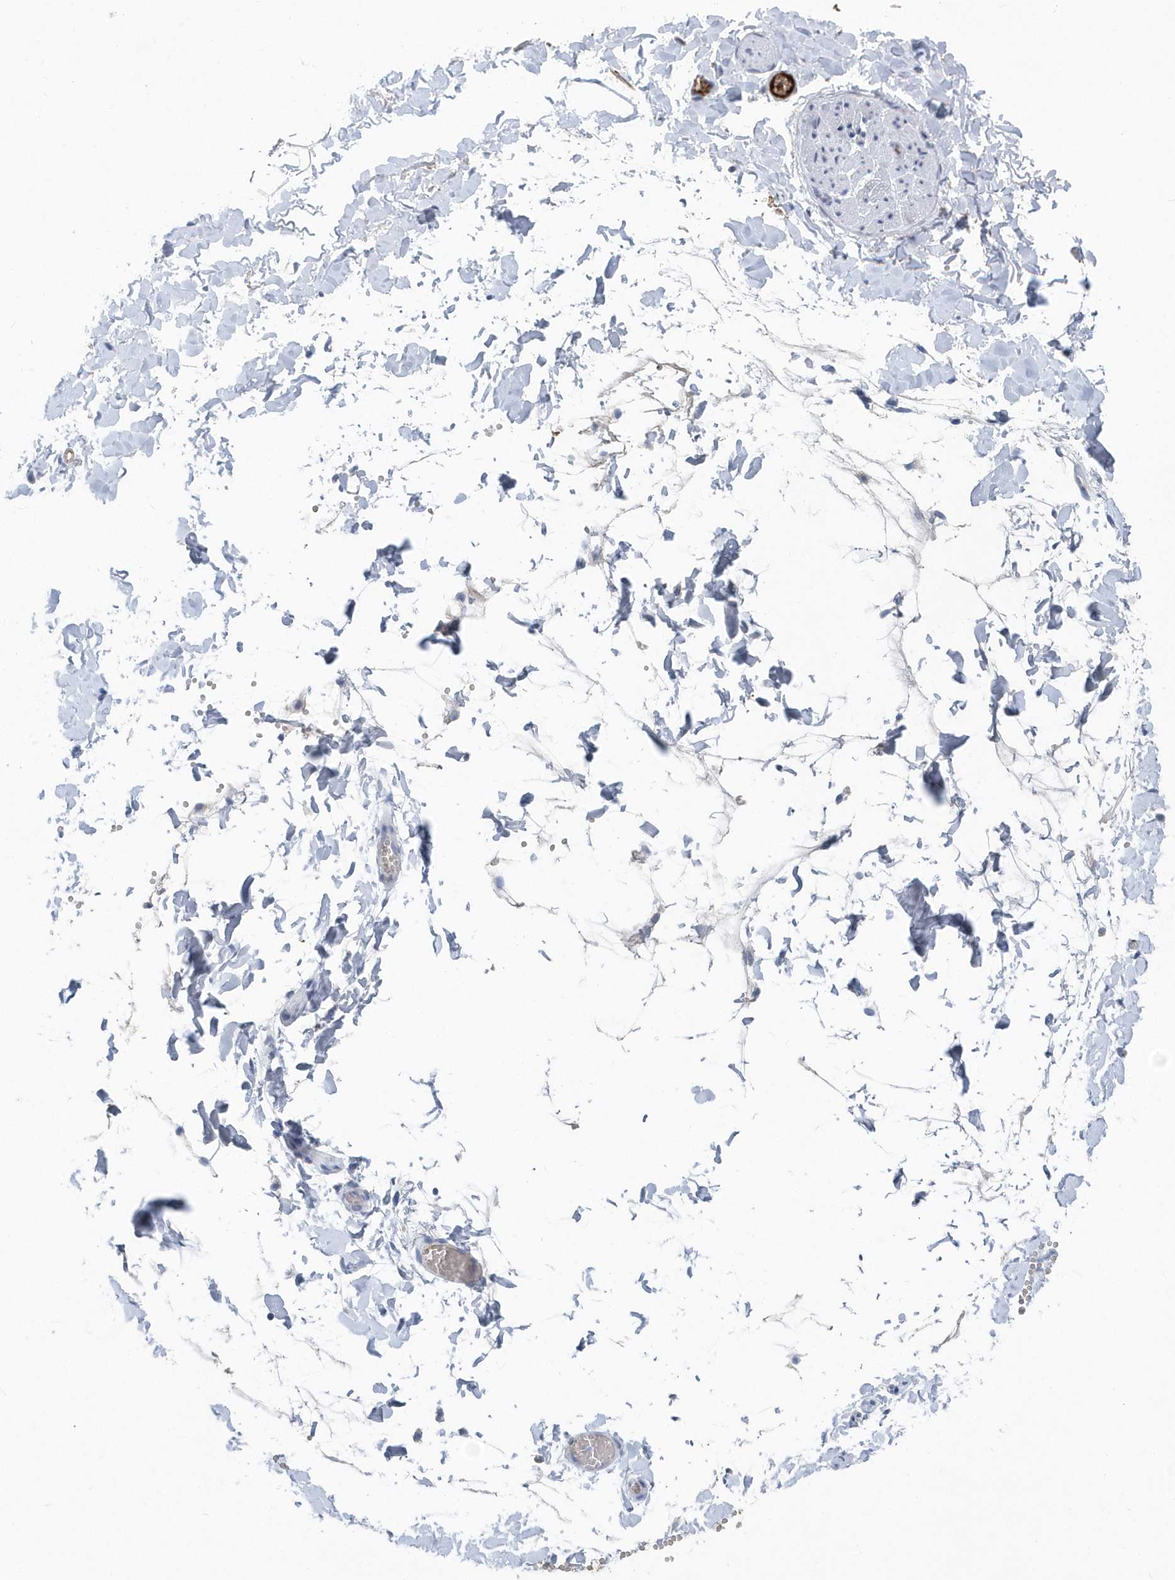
{"staining": {"intensity": "negative", "quantity": "none", "location": "none"}, "tissue": "adipose tissue", "cell_type": "Adipocytes", "image_type": "normal", "snomed": [{"axis": "morphology", "description": "Normal tissue, NOS"}, {"axis": "topography", "description": "Gallbladder"}, {"axis": "topography", "description": "Peripheral nerve tissue"}], "caption": "This is an IHC histopathology image of benign human adipose tissue. There is no positivity in adipocytes.", "gene": "JCHAIN", "patient": {"sex": "male", "age": 38}}